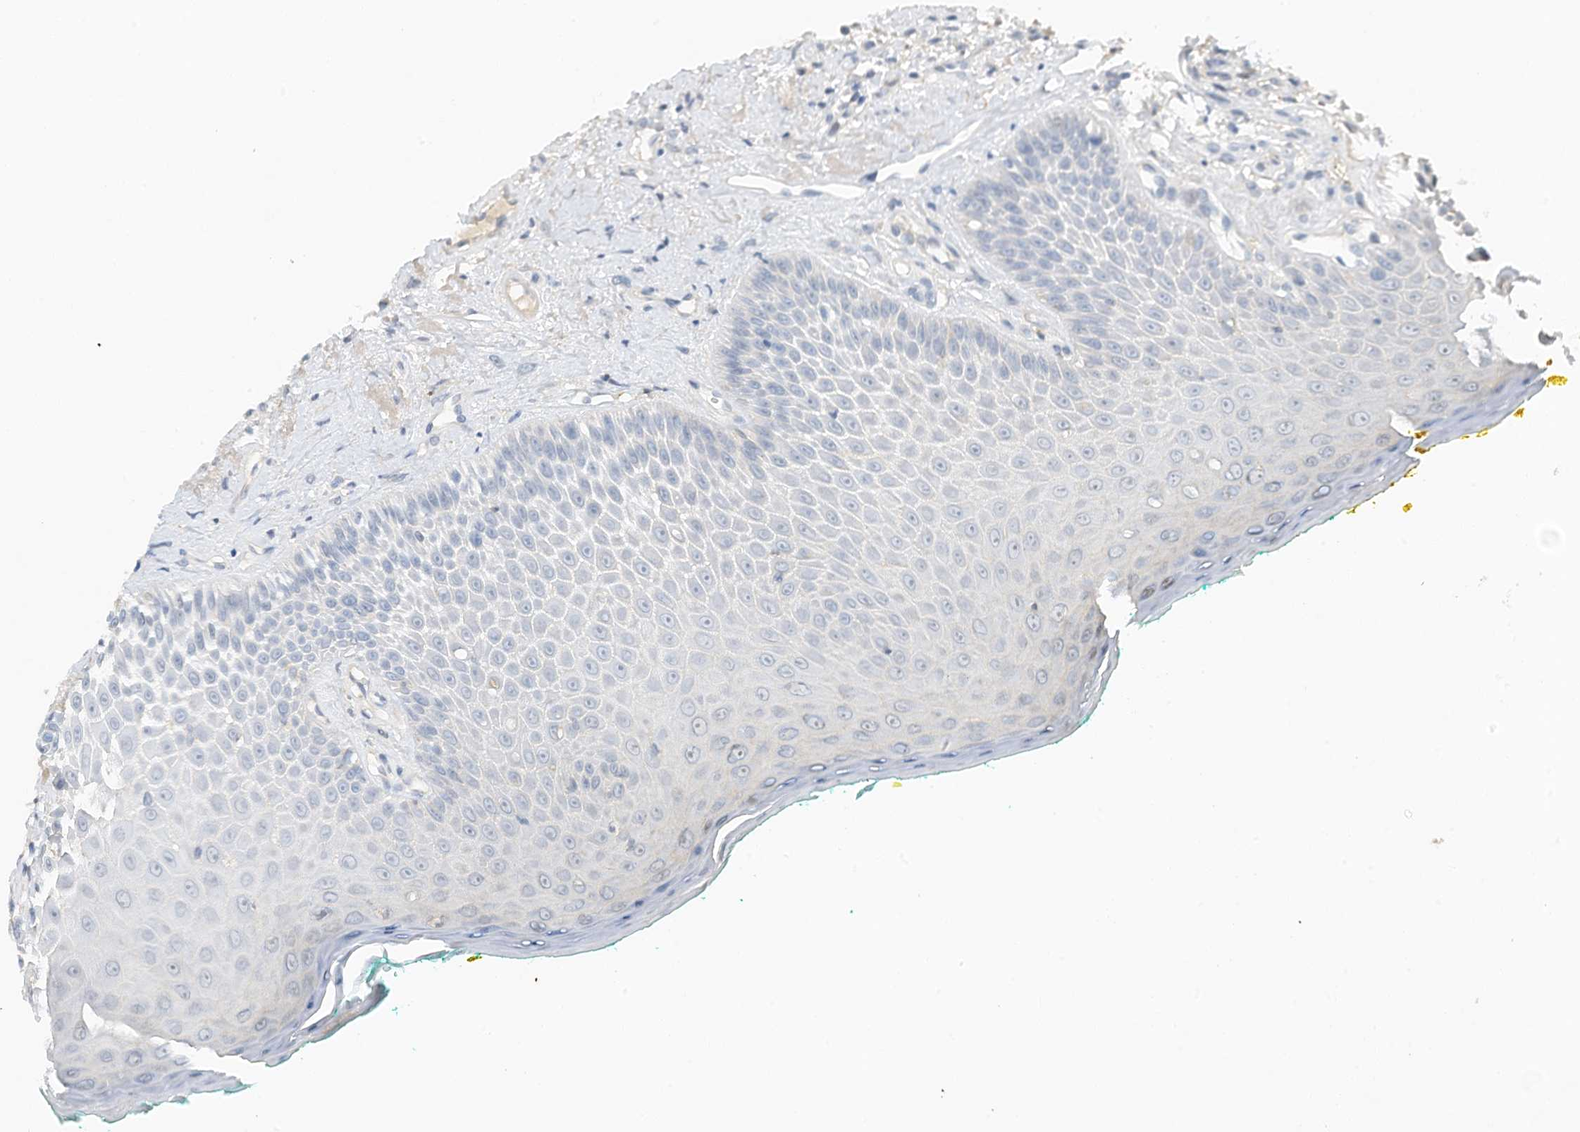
{"staining": {"intensity": "negative", "quantity": "none", "location": "none"}, "tissue": "oral mucosa", "cell_type": "Squamous epithelial cells", "image_type": "normal", "snomed": [{"axis": "morphology", "description": "Normal tissue, NOS"}, {"axis": "topography", "description": "Oral tissue"}], "caption": "This is a histopathology image of immunohistochemistry (IHC) staining of normal oral mucosa, which shows no expression in squamous epithelial cells.", "gene": "SLFN14", "patient": {"sex": "female", "age": 70}}